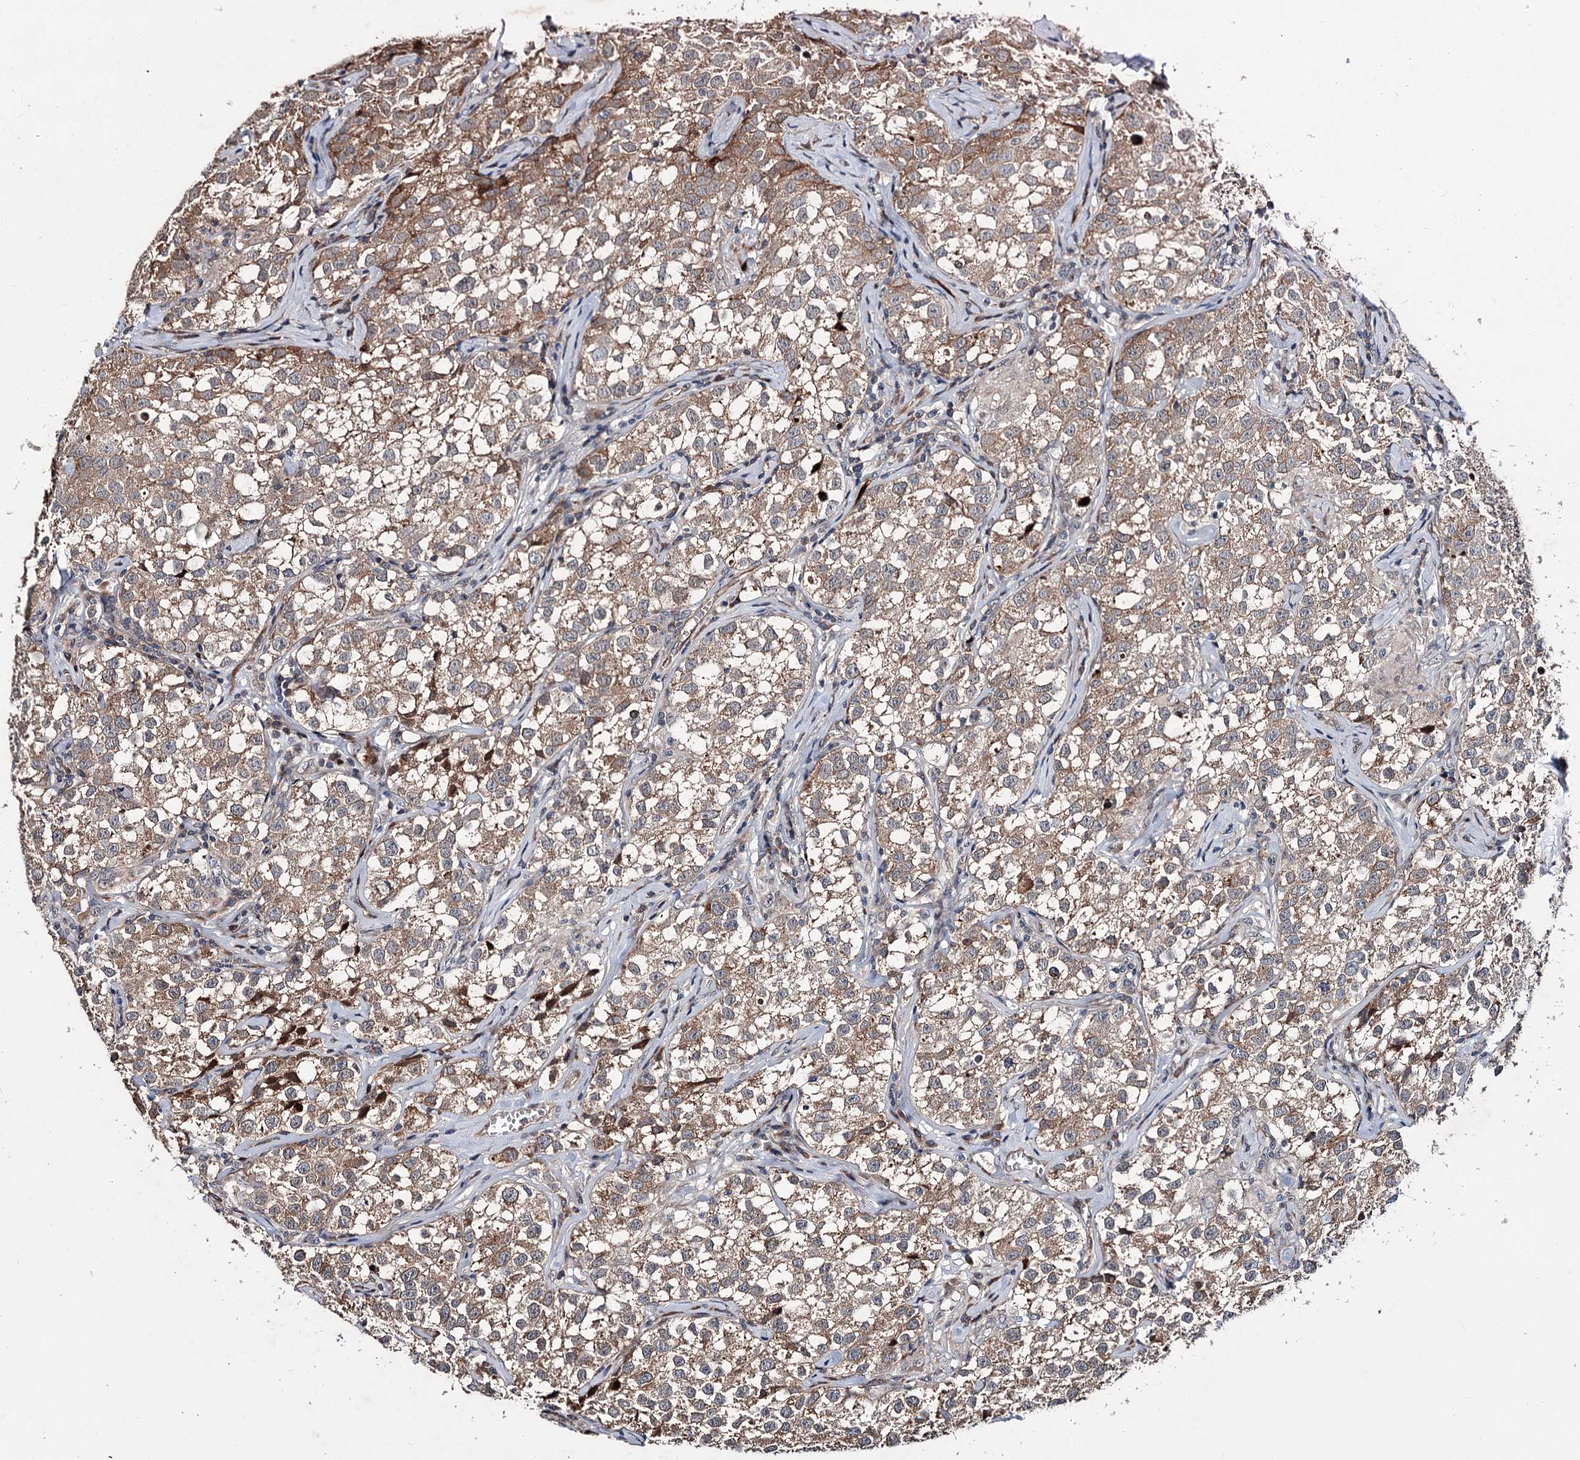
{"staining": {"intensity": "moderate", "quantity": ">75%", "location": "cytoplasmic/membranous"}, "tissue": "testis cancer", "cell_type": "Tumor cells", "image_type": "cancer", "snomed": [{"axis": "morphology", "description": "Seminoma, NOS"}, {"axis": "morphology", "description": "Carcinoma, Embryonal, NOS"}, {"axis": "topography", "description": "Testis"}], "caption": "Seminoma (testis) tissue displays moderate cytoplasmic/membranous staining in approximately >75% of tumor cells, visualized by immunohistochemistry.", "gene": "PTDSS2", "patient": {"sex": "male", "age": 43}}